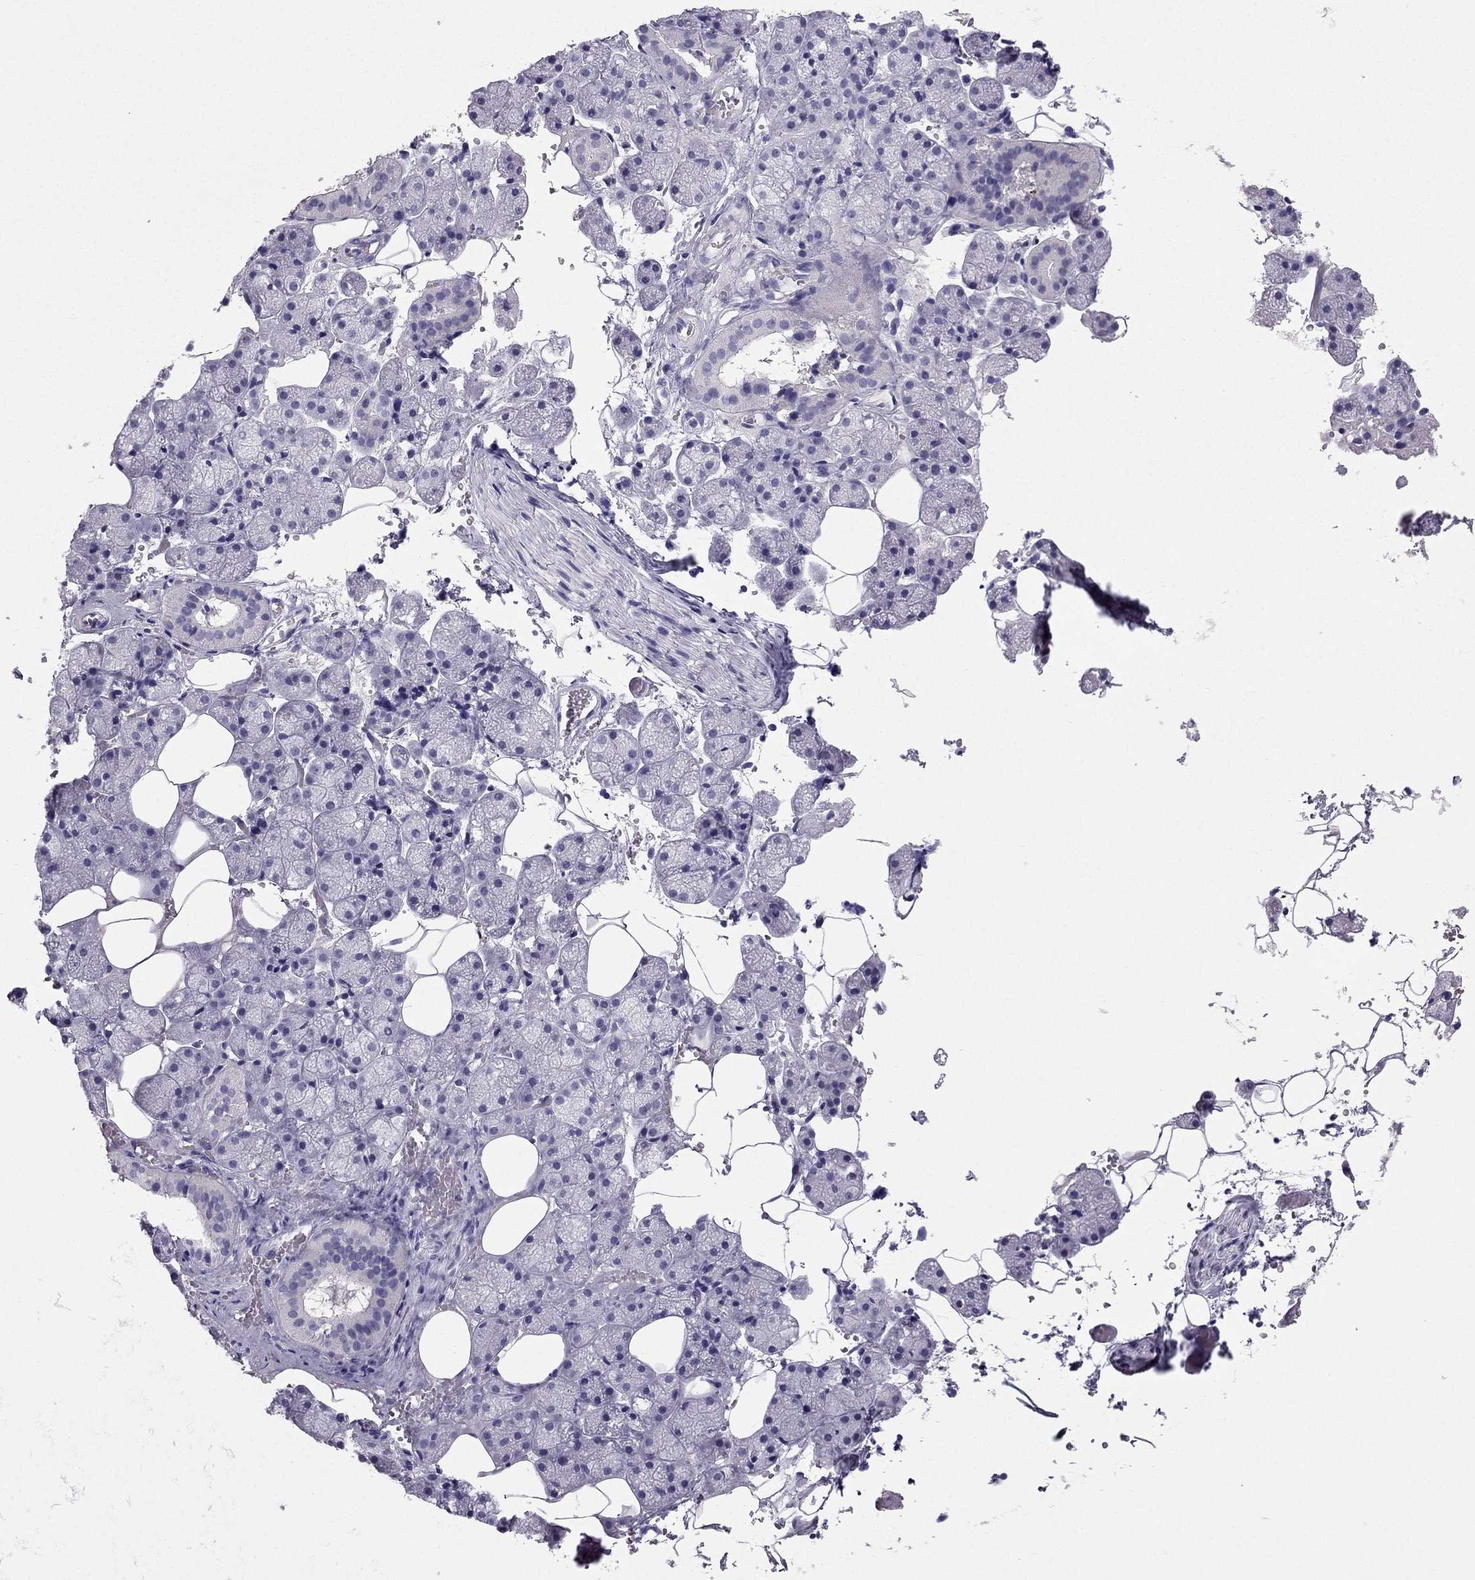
{"staining": {"intensity": "negative", "quantity": "none", "location": "none"}, "tissue": "salivary gland", "cell_type": "Glandular cells", "image_type": "normal", "snomed": [{"axis": "morphology", "description": "Normal tissue, NOS"}, {"axis": "topography", "description": "Salivary gland"}], "caption": "Histopathology image shows no protein staining in glandular cells of benign salivary gland.", "gene": "LMTK3", "patient": {"sex": "male", "age": 38}}